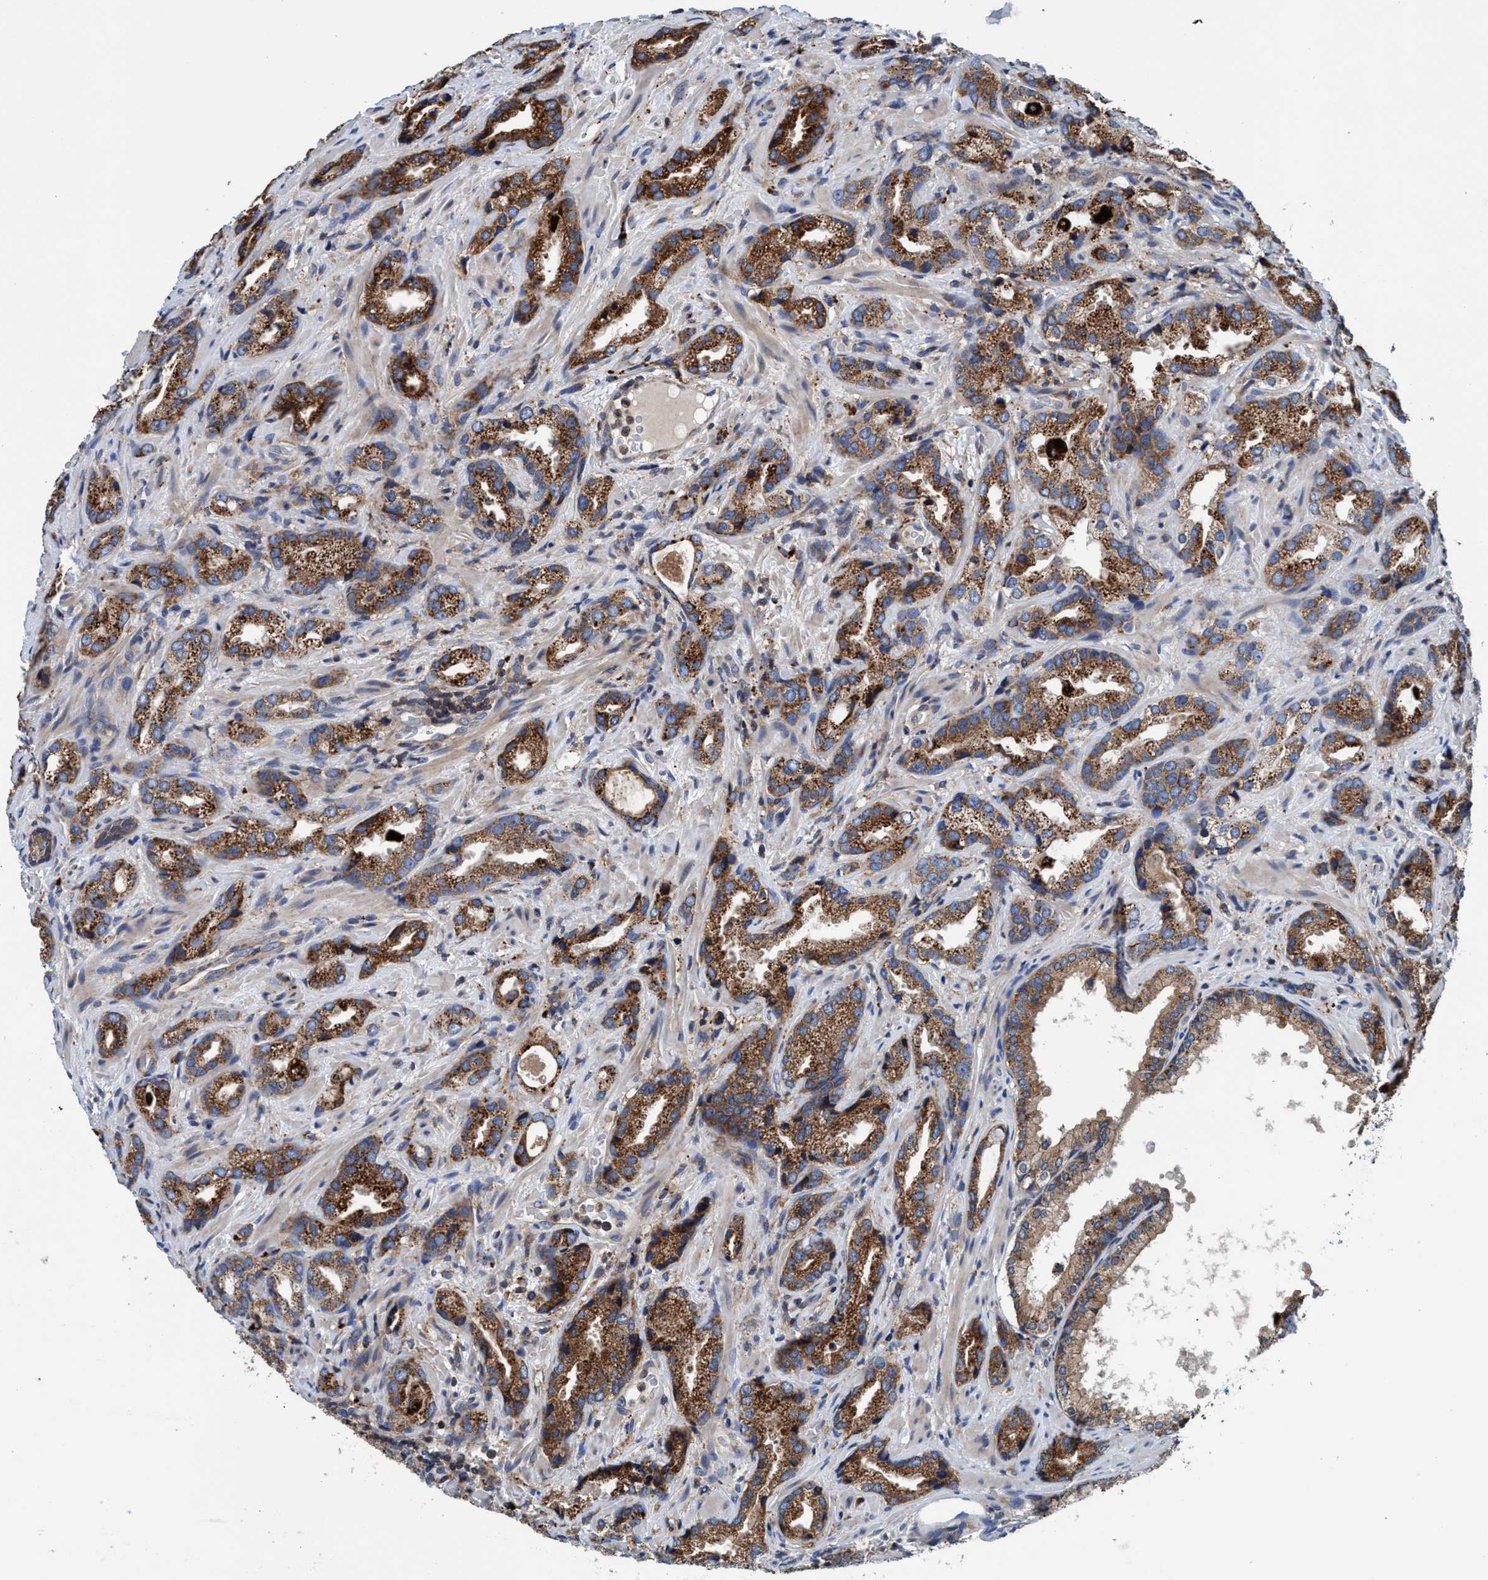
{"staining": {"intensity": "strong", "quantity": ">75%", "location": "cytoplasmic/membranous"}, "tissue": "prostate cancer", "cell_type": "Tumor cells", "image_type": "cancer", "snomed": [{"axis": "morphology", "description": "Adenocarcinoma, High grade"}, {"axis": "topography", "description": "Prostate"}], "caption": "A brown stain labels strong cytoplasmic/membranous expression of a protein in human prostate cancer (high-grade adenocarcinoma) tumor cells. Ihc stains the protein in brown and the nuclei are stained blue.", "gene": "ENDOG", "patient": {"sex": "male", "age": 63}}